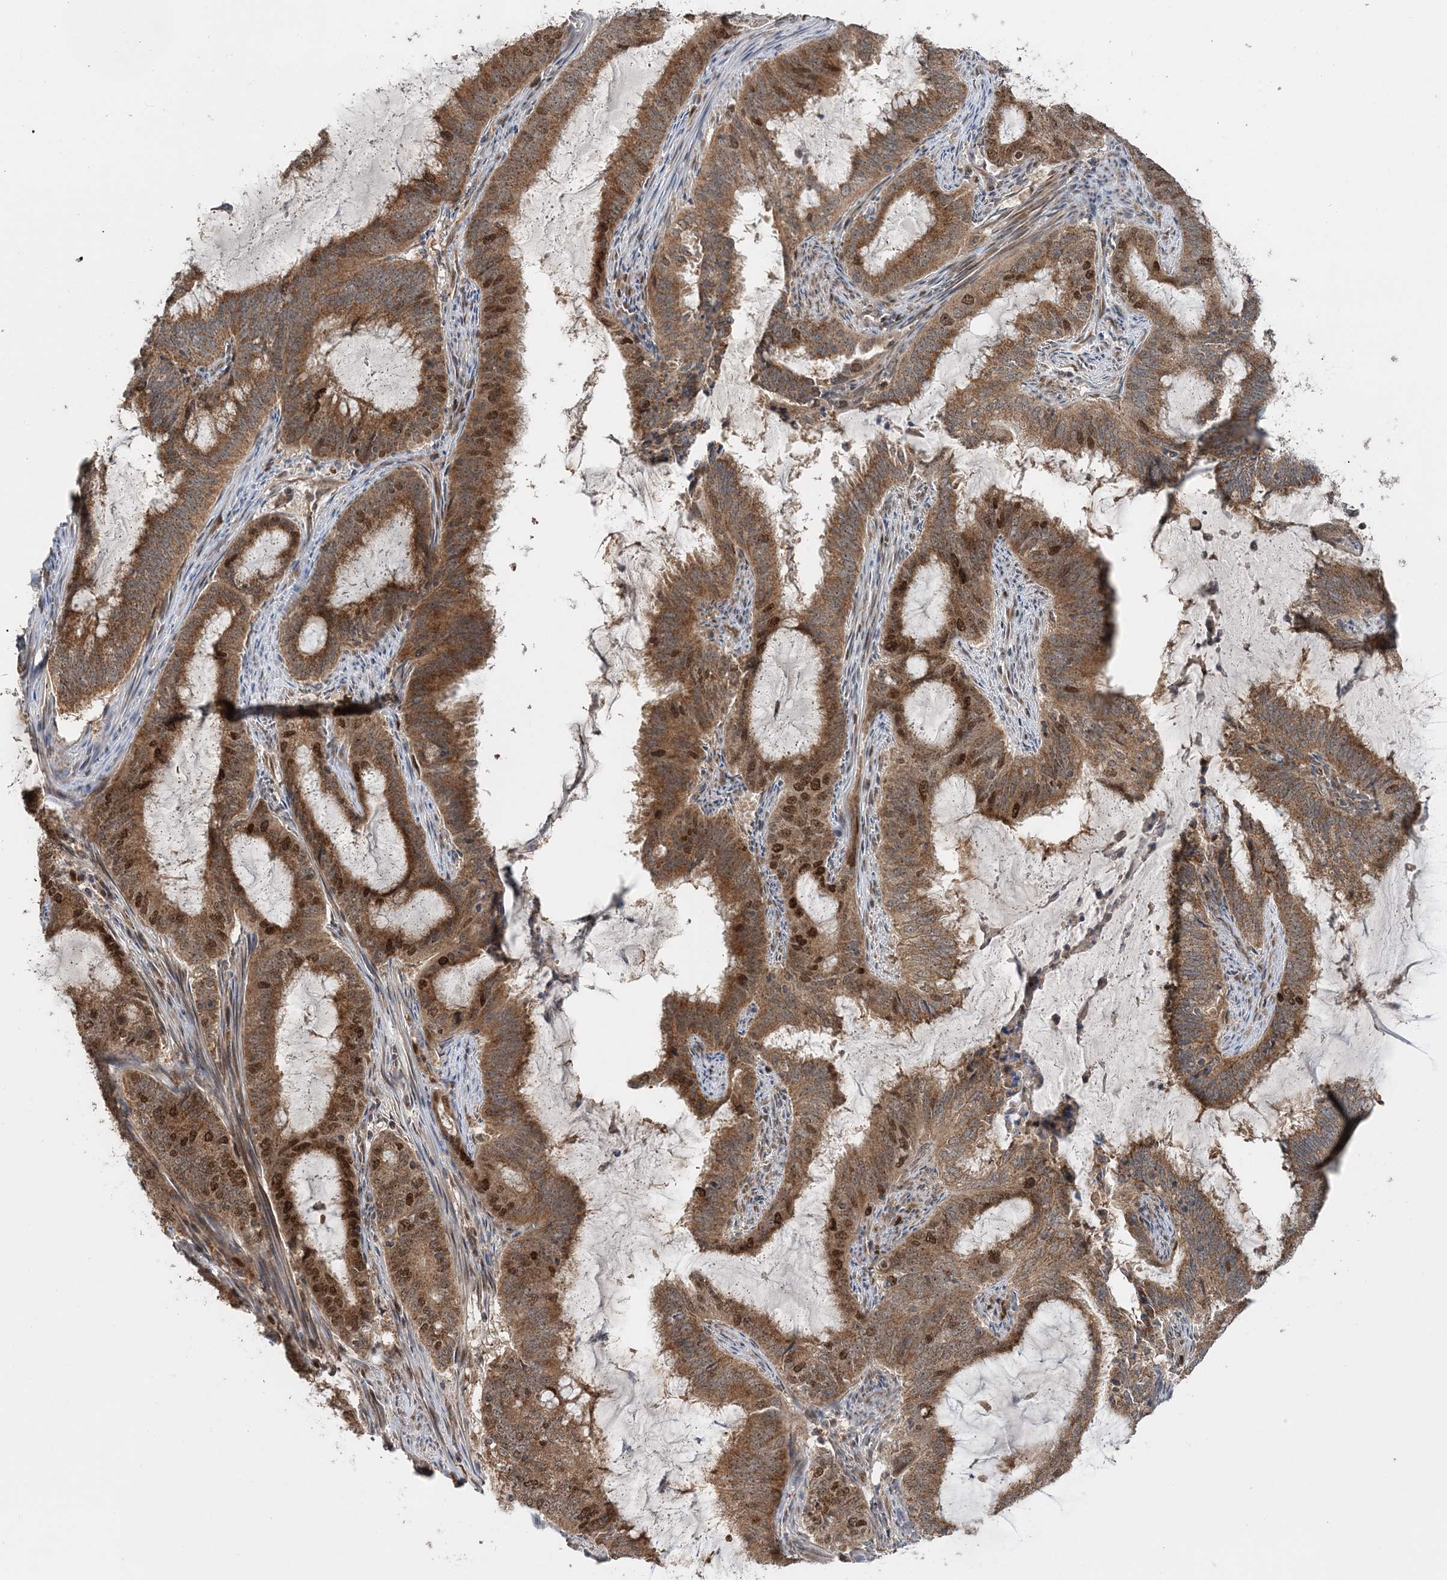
{"staining": {"intensity": "moderate", "quantity": ">75%", "location": "cytoplasmic/membranous,nuclear"}, "tissue": "endometrial cancer", "cell_type": "Tumor cells", "image_type": "cancer", "snomed": [{"axis": "morphology", "description": "Adenocarcinoma, NOS"}, {"axis": "topography", "description": "Endometrium"}], "caption": "Immunohistochemical staining of human endometrial cancer exhibits medium levels of moderate cytoplasmic/membranous and nuclear protein expression in approximately >75% of tumor cells.", "gene": "KIF4A", "patient": {"sex": "female", "age": 51}}